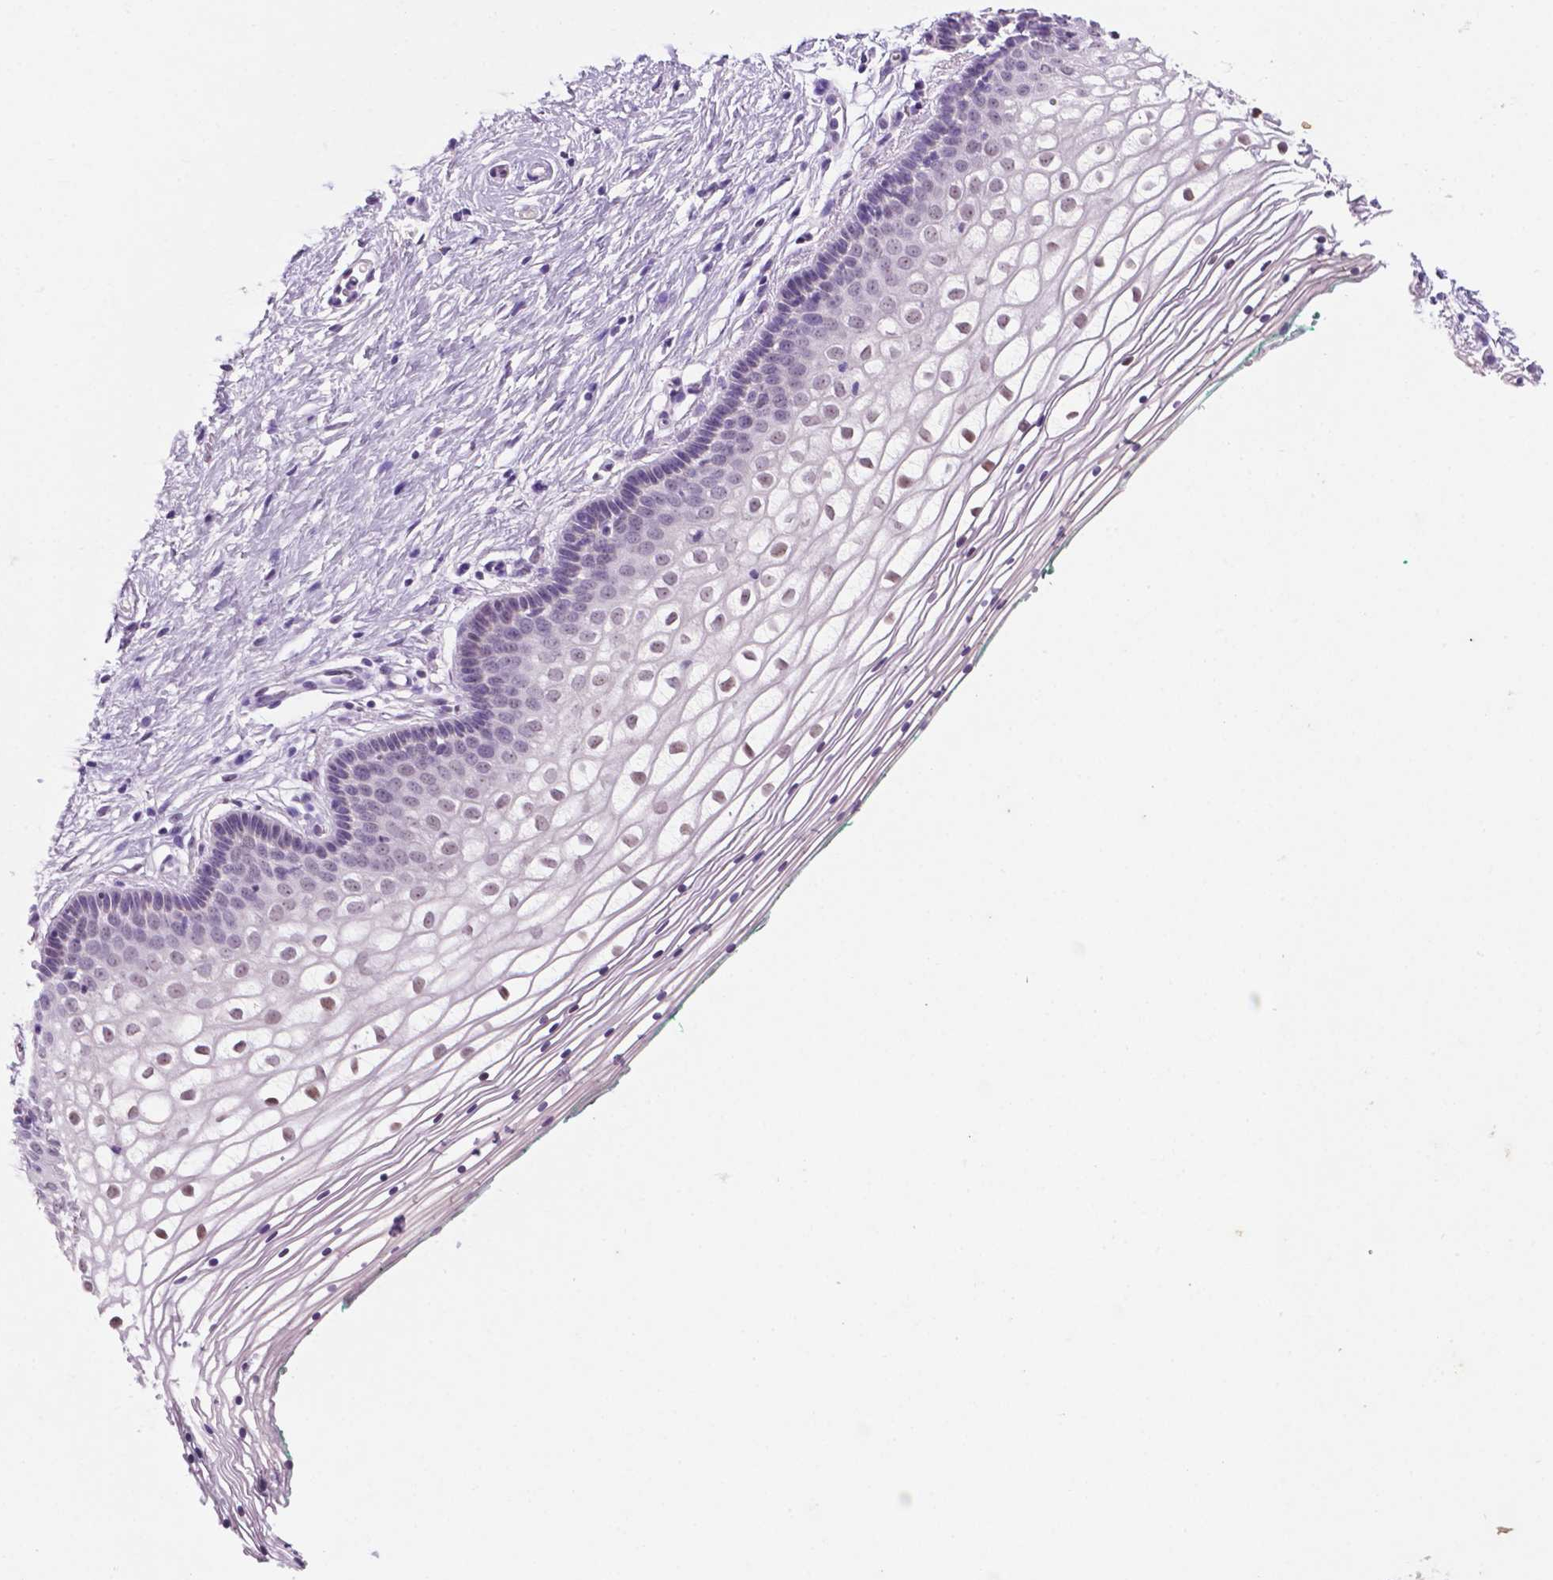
{"staining": {"intensity": "moderate", "quantity": "<25%", "location": "nuclear"}, "tissue": "vagina", "cell_type": "Squamous epithelial cells", "image_type": "normal", "snomed": [{"axis": "morphology", "description": "Normal tissue, NOS"}, {"axis": "topography", "description": "Vagina"}], "caption": "The image reveals immunohistochemical staining of unremarkable vagina. There is moderate nuclear positivity is appreciated in about <25% of squamous epithelial cells.", "gene": "C18orf21", "patient": {"sex": "female", "age": 36}}